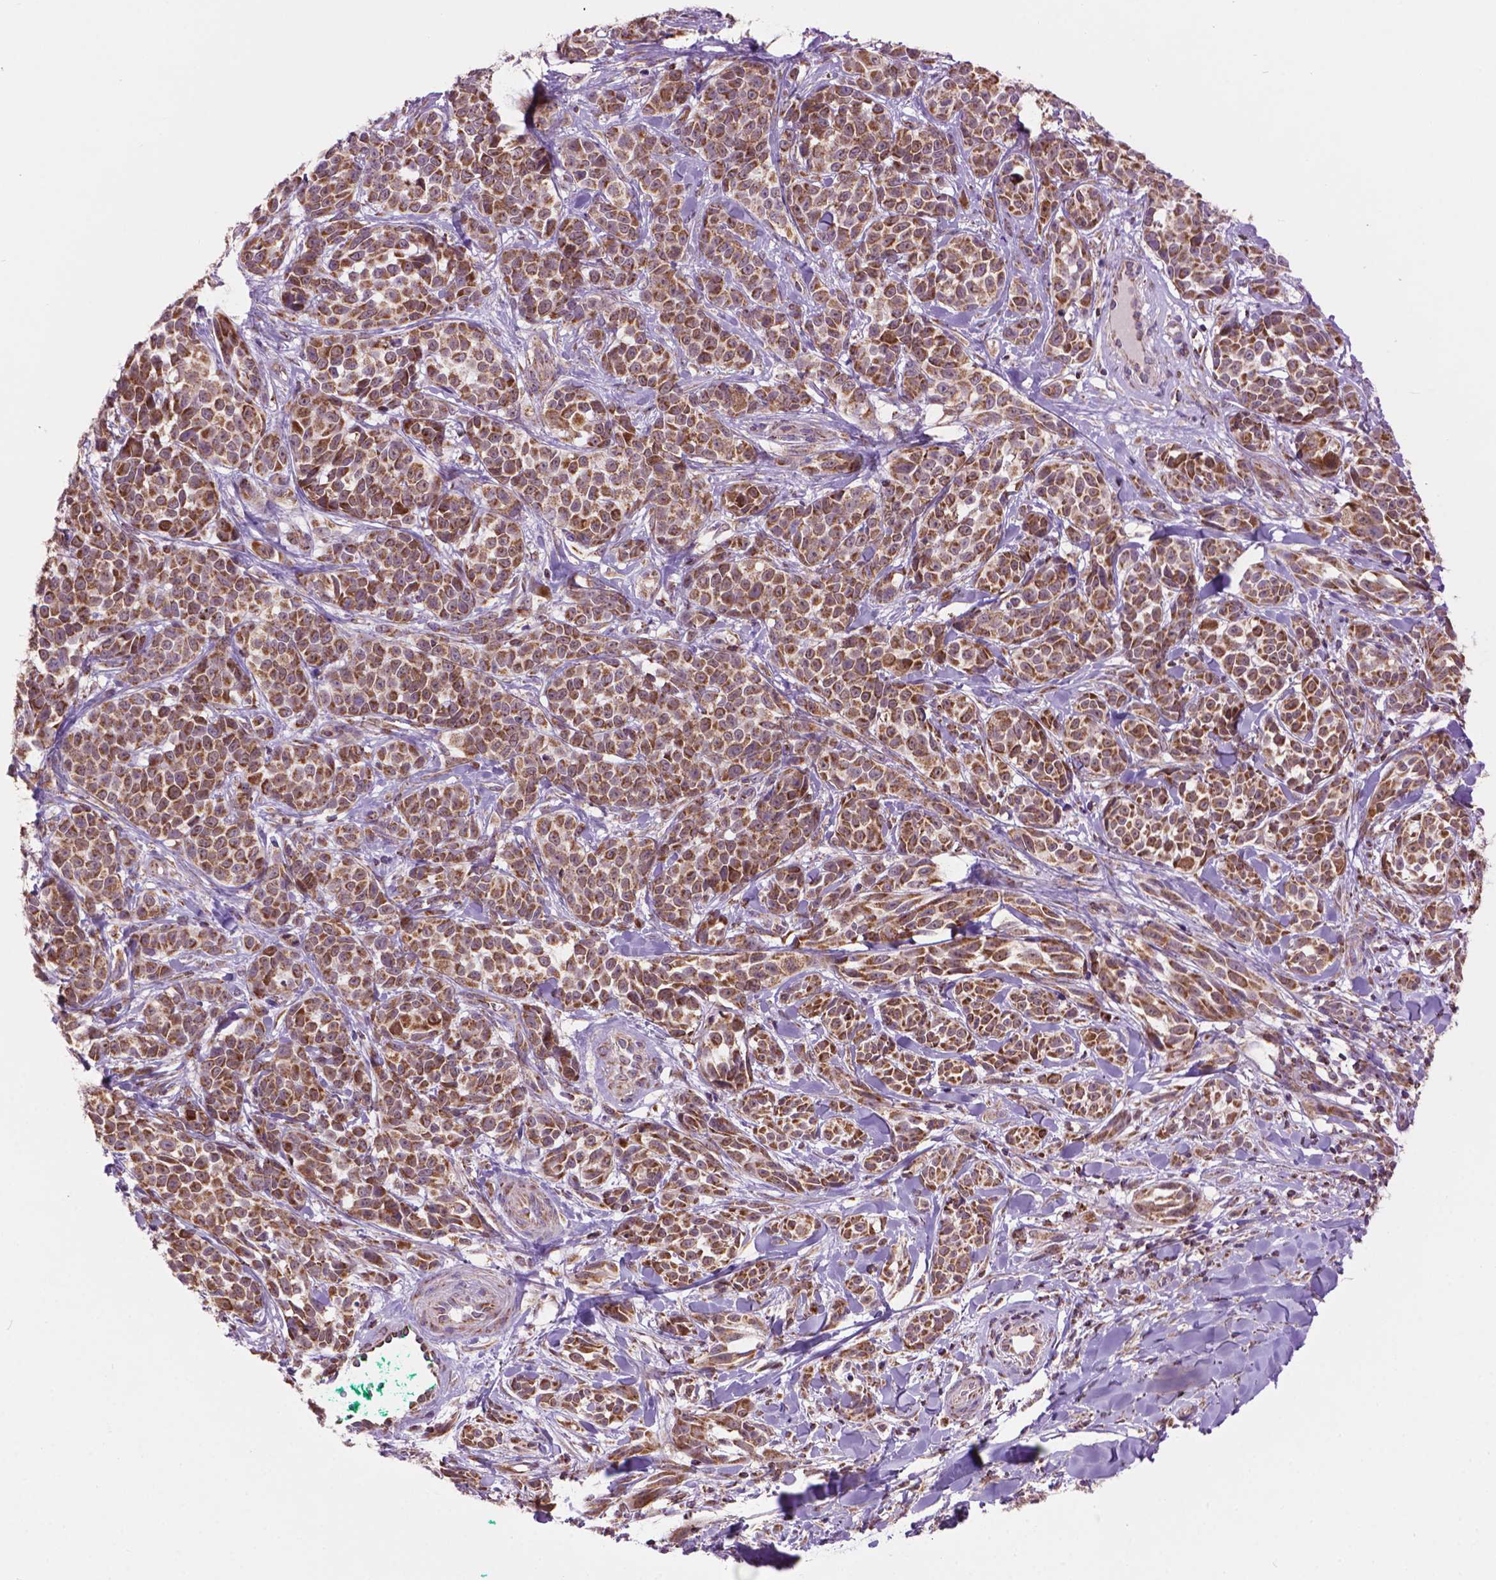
{"staining": {"intensity": "strong", "quantity": ">75%", "location": "cytoplasmic/membranous"}, "tissue": "melanoma", "cell_type": "Tumor cells", "image_type": "cancer", "snomed": [{"axis": "morphology", "description": "Malignant melanoma, NOS"}, {"axis": "topography", "description": "Skin"}], "caption": "This photomicrograph demonstrates melanoma stained with immunohistochemistry (IHC) to label a protein in brown. The cytoplasmic/membranous of tumor cells show strong positivity for the protein. Nuclei are counter-stained blue.", "gene": "PYCR3", "patient": {"sex": "female", "age": 88}}